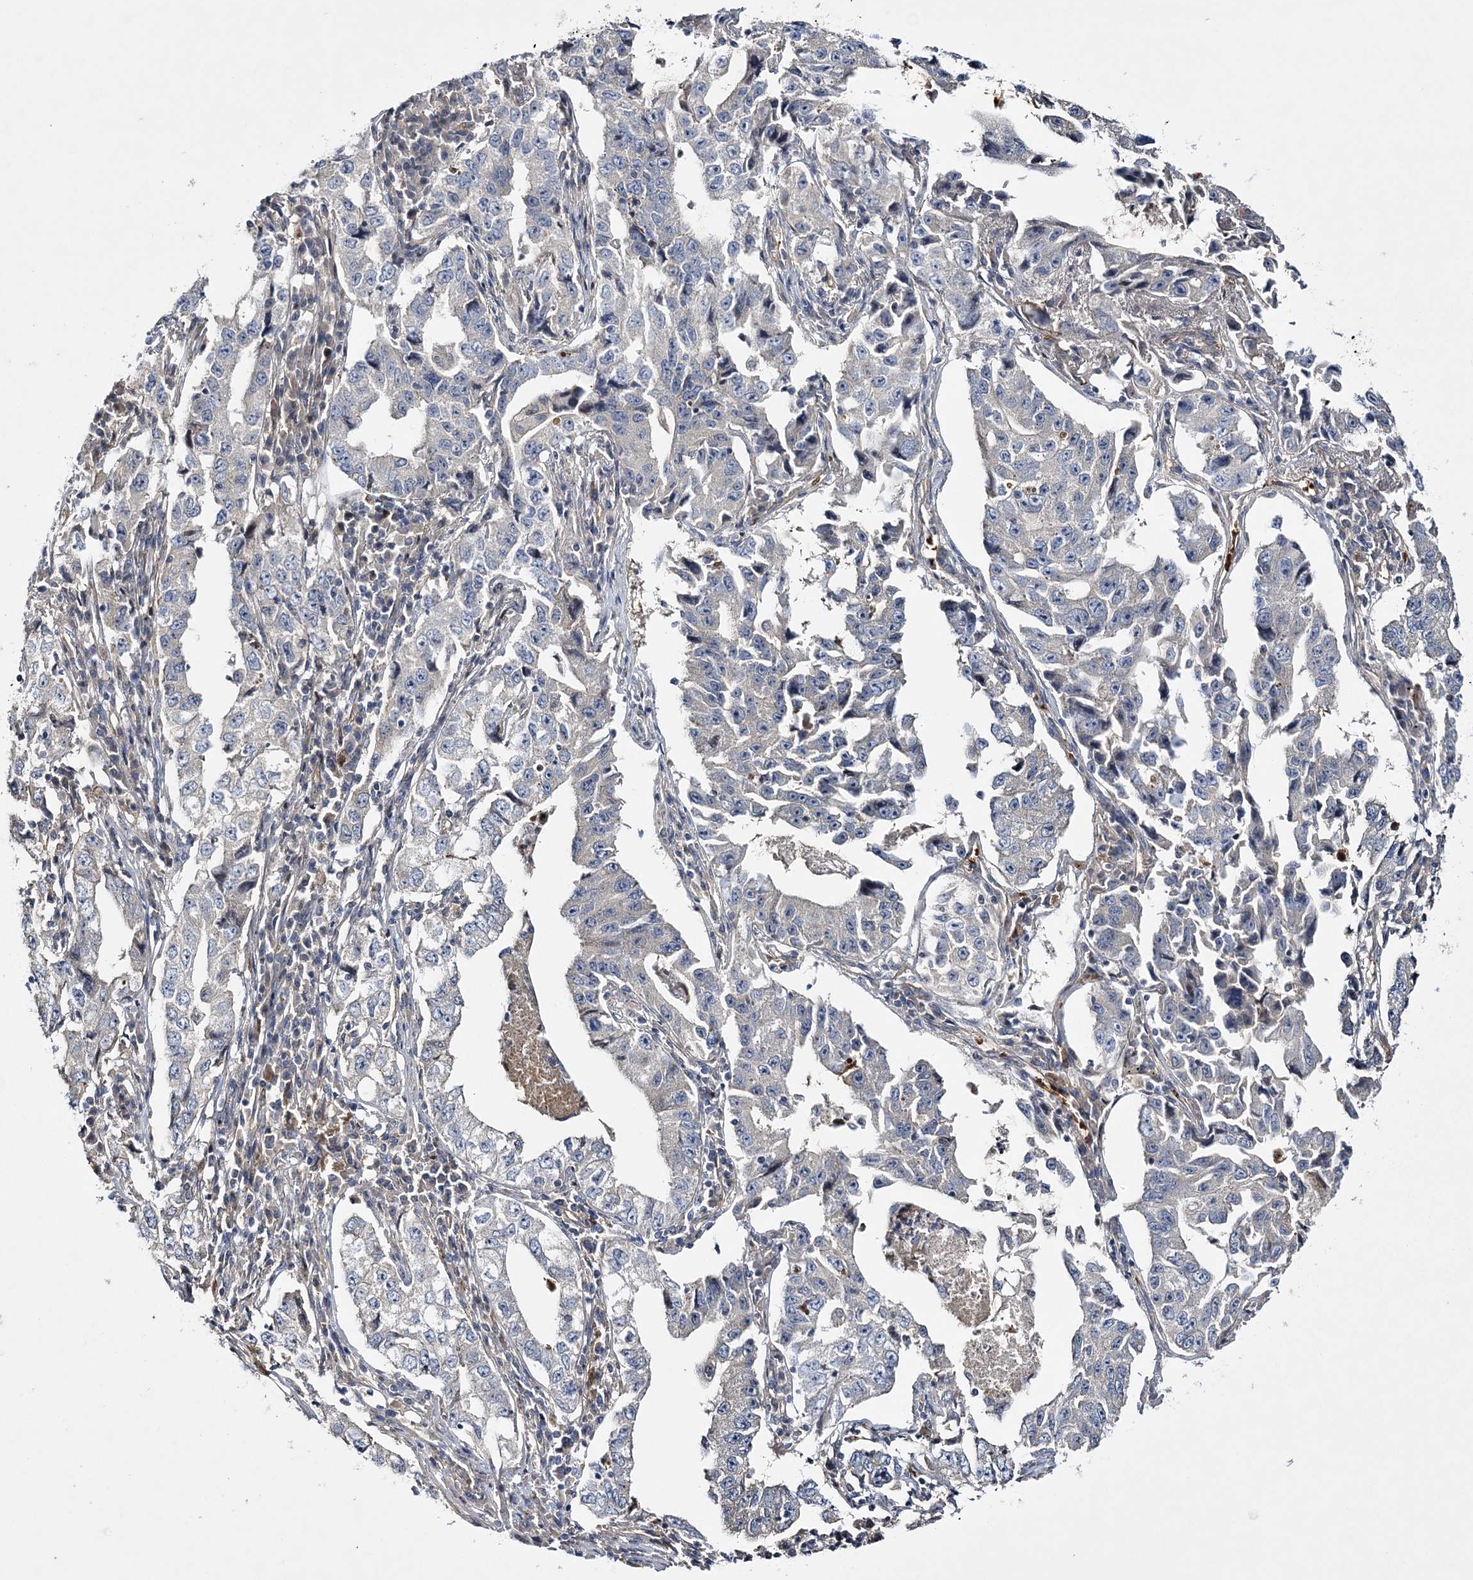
{"staining": {"intensity": "negative", "quantity": "none", "location": "none"}, "tissue": "lung cancer", "cell_type": "Tumor cells", "image_type": "cancer", "snomed": [{"axis": "morphology", "description": "Adenocarcinoma, NOS"}, {"axis": "topography", "description": "Lung"}], "caption": "Protein analysis of lung cancer displays no significant positivity in tumor cells.", "gene": "CALN1", "patient": {"sex": "female", "age": 51}}